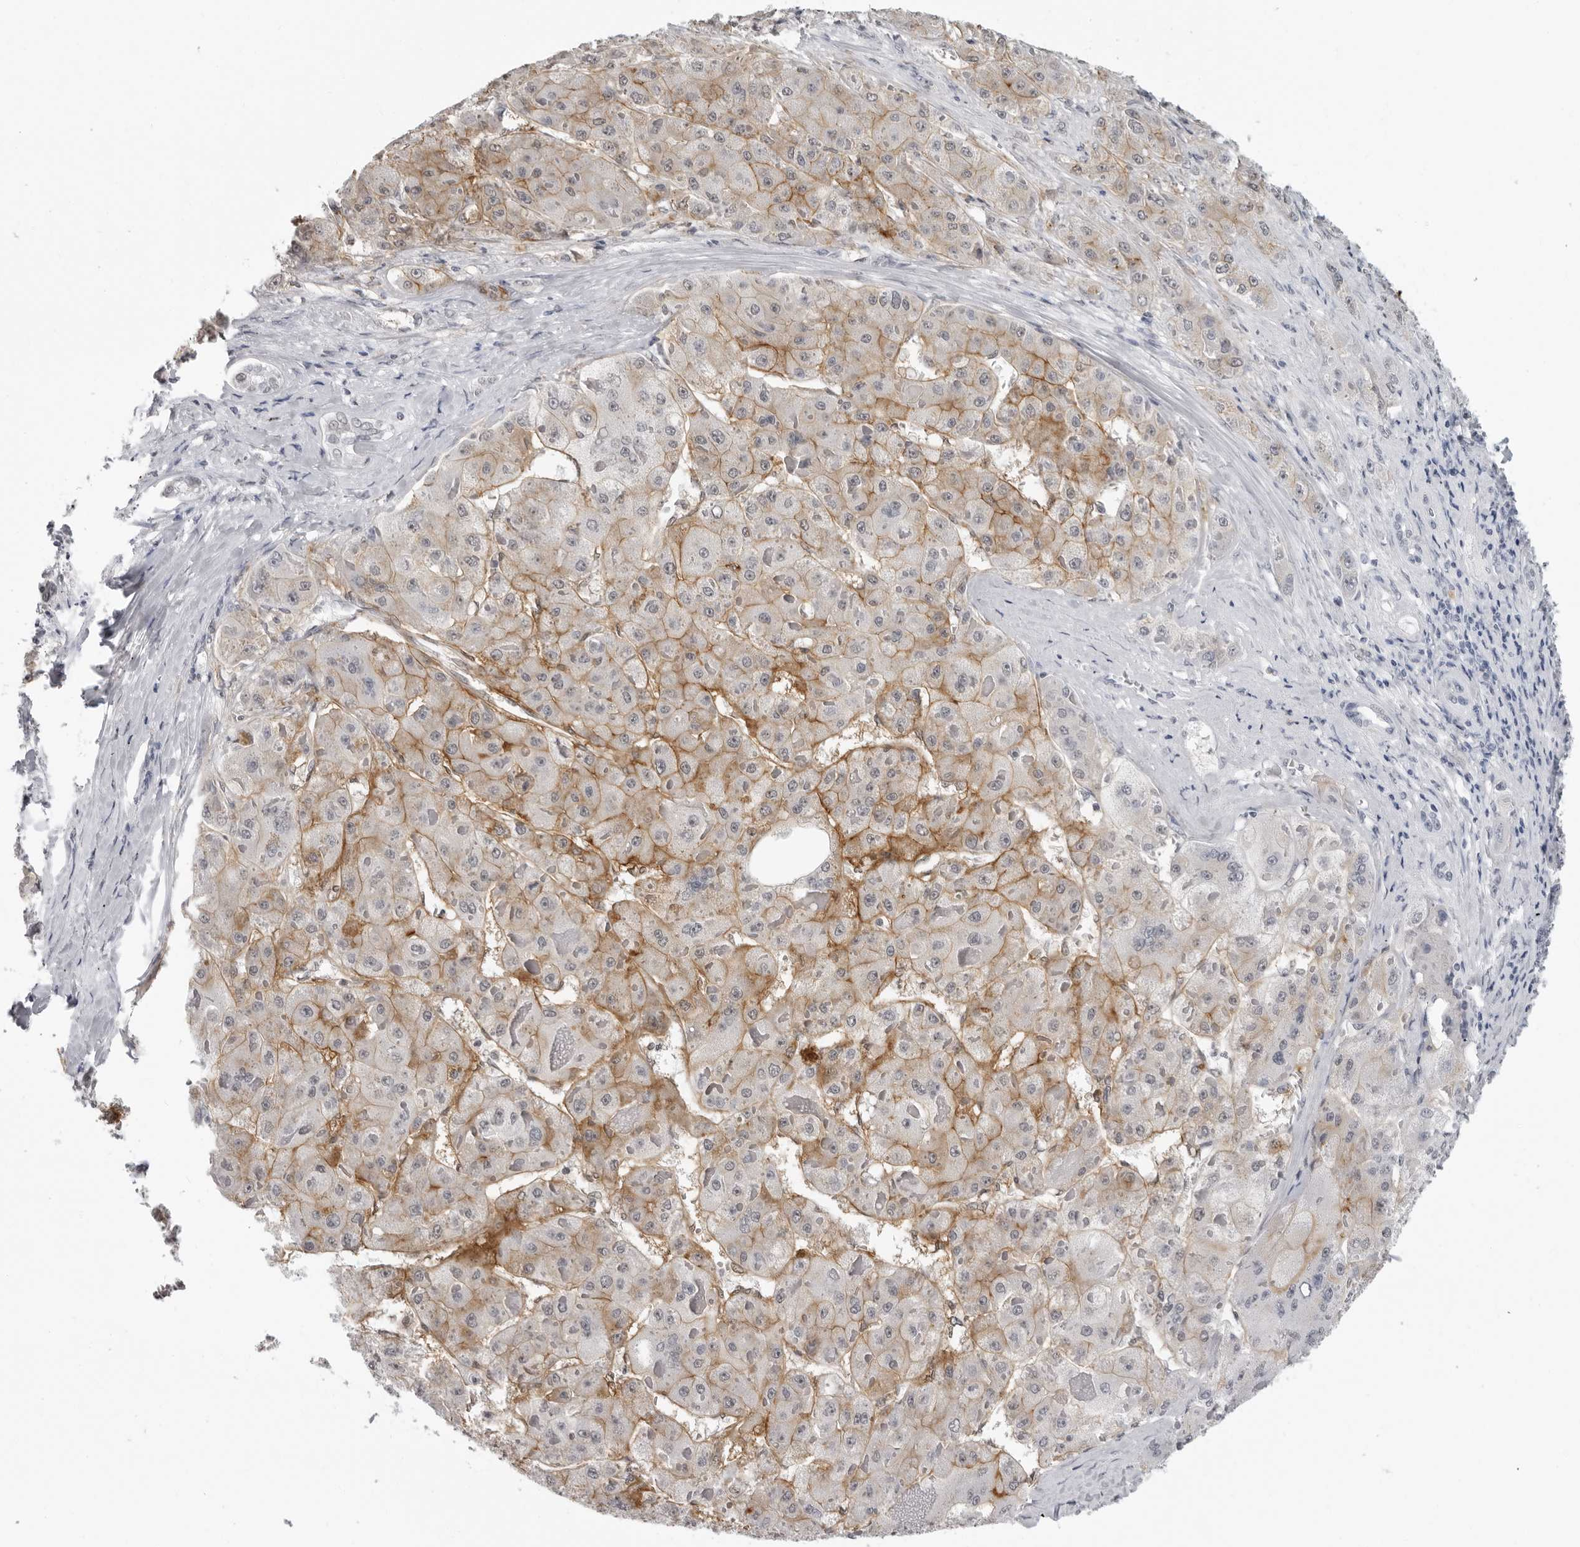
{"staining": {"intensity": "weak", "quantity": ">75%", "location": "cytoplasmic/membranous"}, "tissue": "liver cancer", "cell_type": "Tumor cells", "image_type": "cancer", "snomed": [{"axis": "morphology", "description": "Carcinoma, Hepatocellular, NOS"}, {"axis": "topography", "description": "Liver"}], "caption": "Liver cancer was stained to show a protein in brown. There is low levels of weak cytoplasmic/membranous staining in about >75% of tumor cells.", "gene": "HEPACAM", "patient": {"sex": "female", "age": 73}}